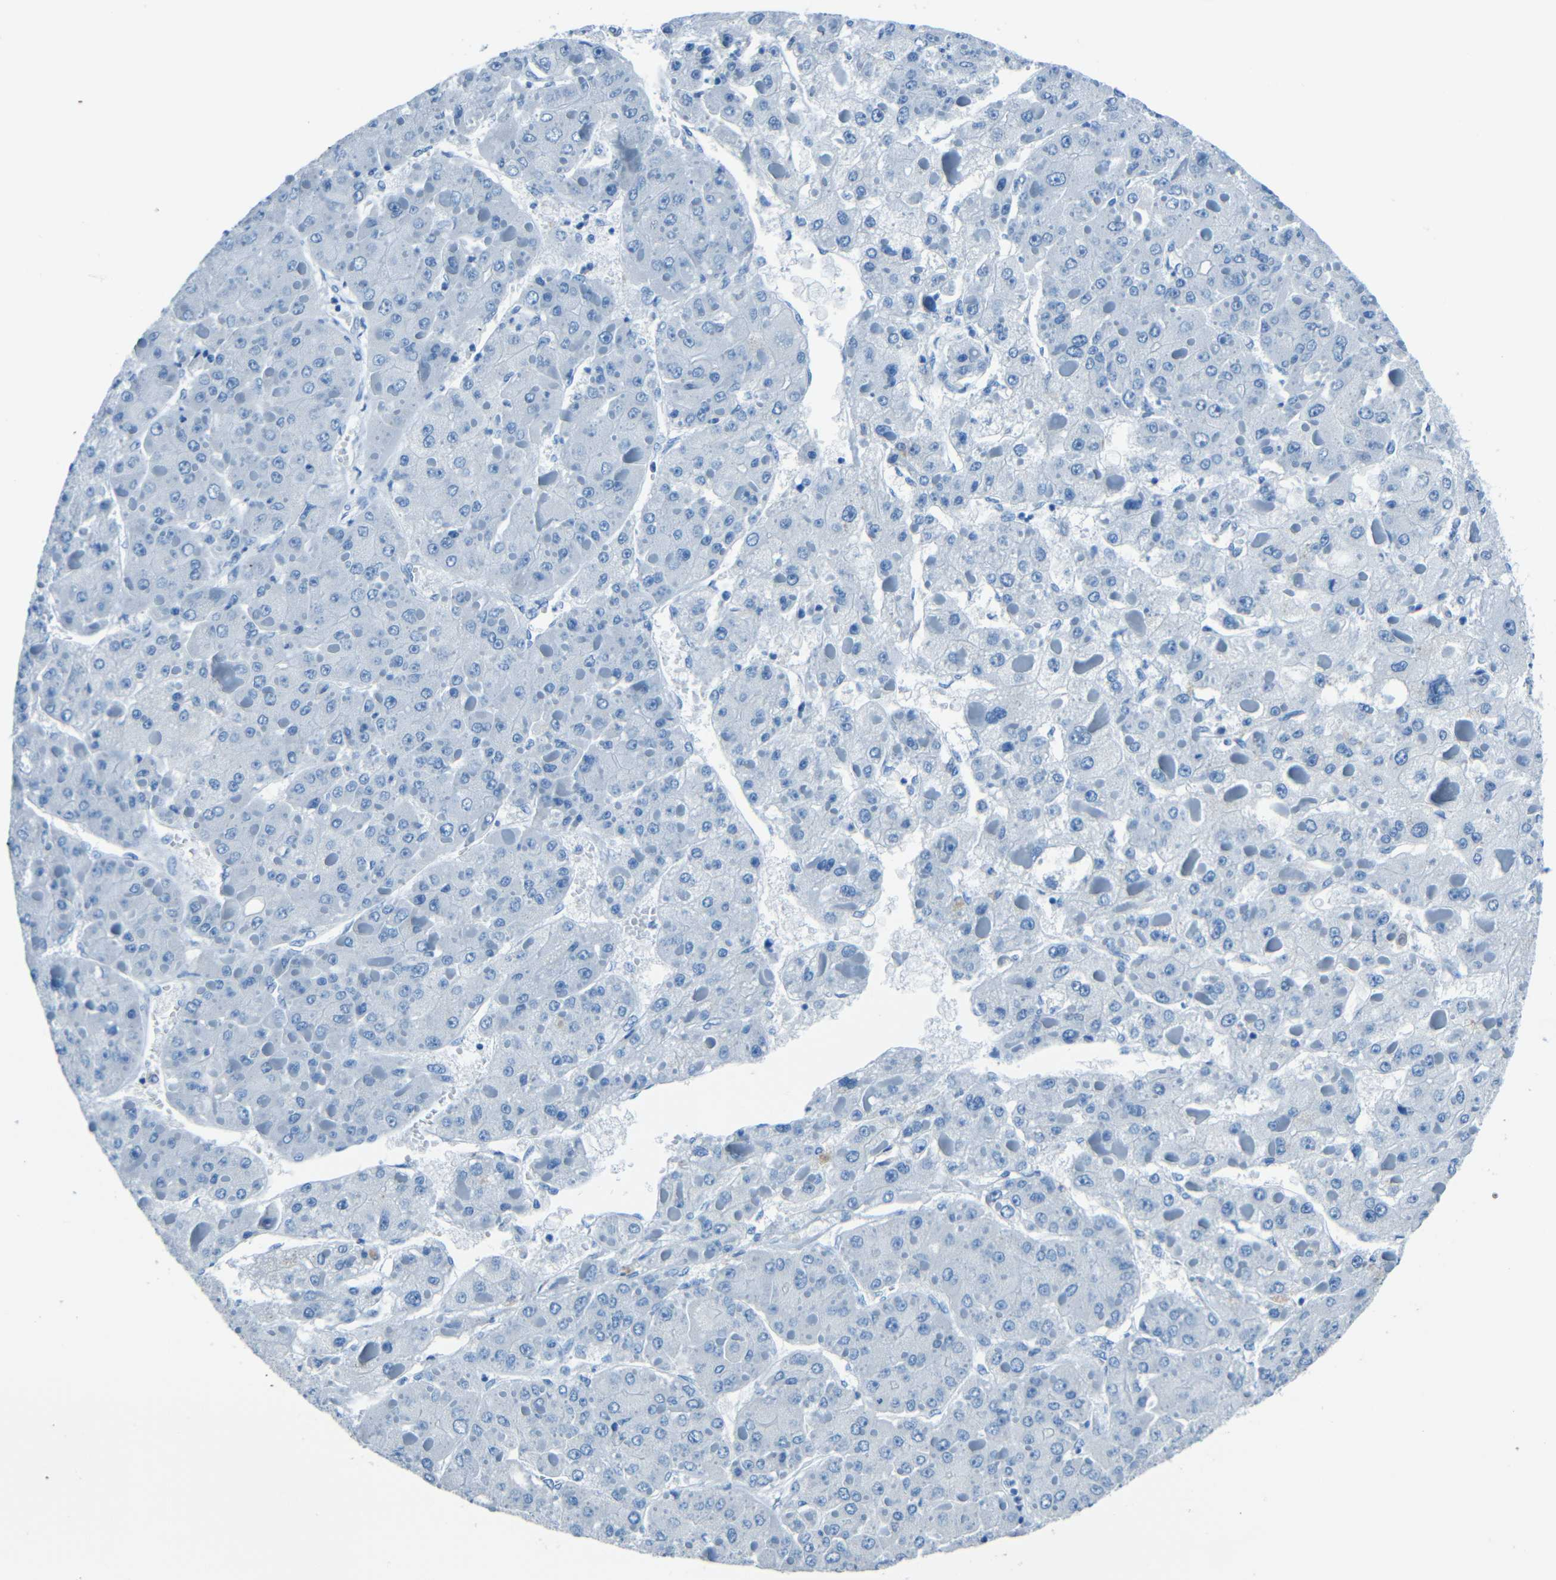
{"staining": {"intensity": "negative", "quantity": "none", "location": "none"}, "tissue": "liver cancer", "cell_type": "Tumor cells", "image_type": "cancer", "snomed": [{"axis": "morphology", "description": "Carcinoma, Hepatocellular, NOS"}, {"axis": "topography", "description": "Liver"}], "caption": "Tumor cells show no significant protein expression in hepatocellular carcinoma (liver).", "gene": "FBN2", "patient": {"sex": "female", "age": 73}}